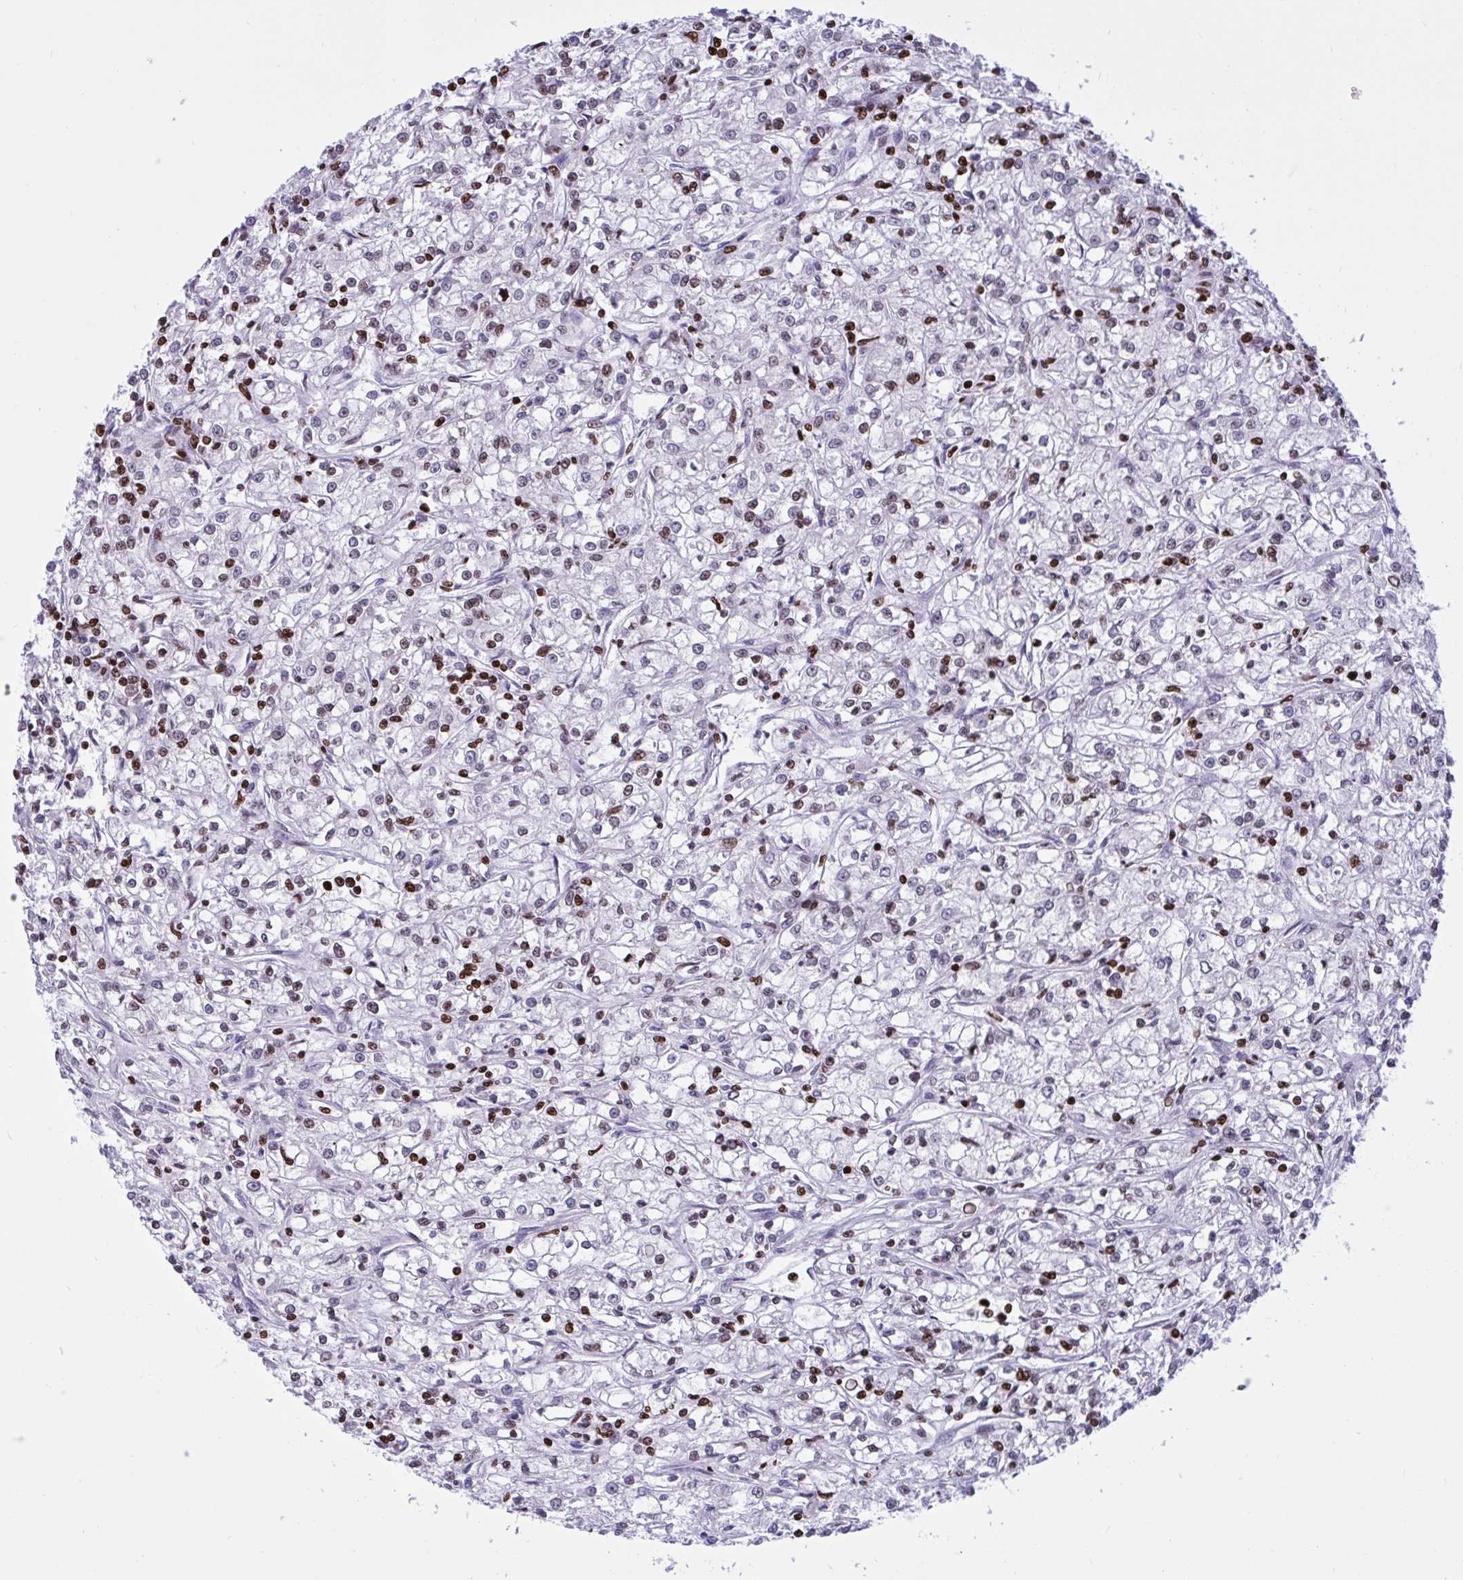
{"staining": {"intensity": "weak", "quantity": "<25%", "location": "nuclear"}, "tissue": "renal cancer", "cell_type": "Tumor cells", "image_type": "cancer", "snomed": [{"axis": "morphology", "description": "Adenocarcinoma, NOS"}, {"axis": "topography", "description": "Kidney"}], "caption": "IHC image of neoplastic tissue: renal cancer stained with DAB demonstrates no significant protein staining in tumor cells. The staining was performed using DAB to visualize the protein expression in brown, while the nuclei were stained in blue with hematoxylin (Magnification: 20x).", "gene": "HMGB2", "patient": {"sex": "female", "age": 59}}